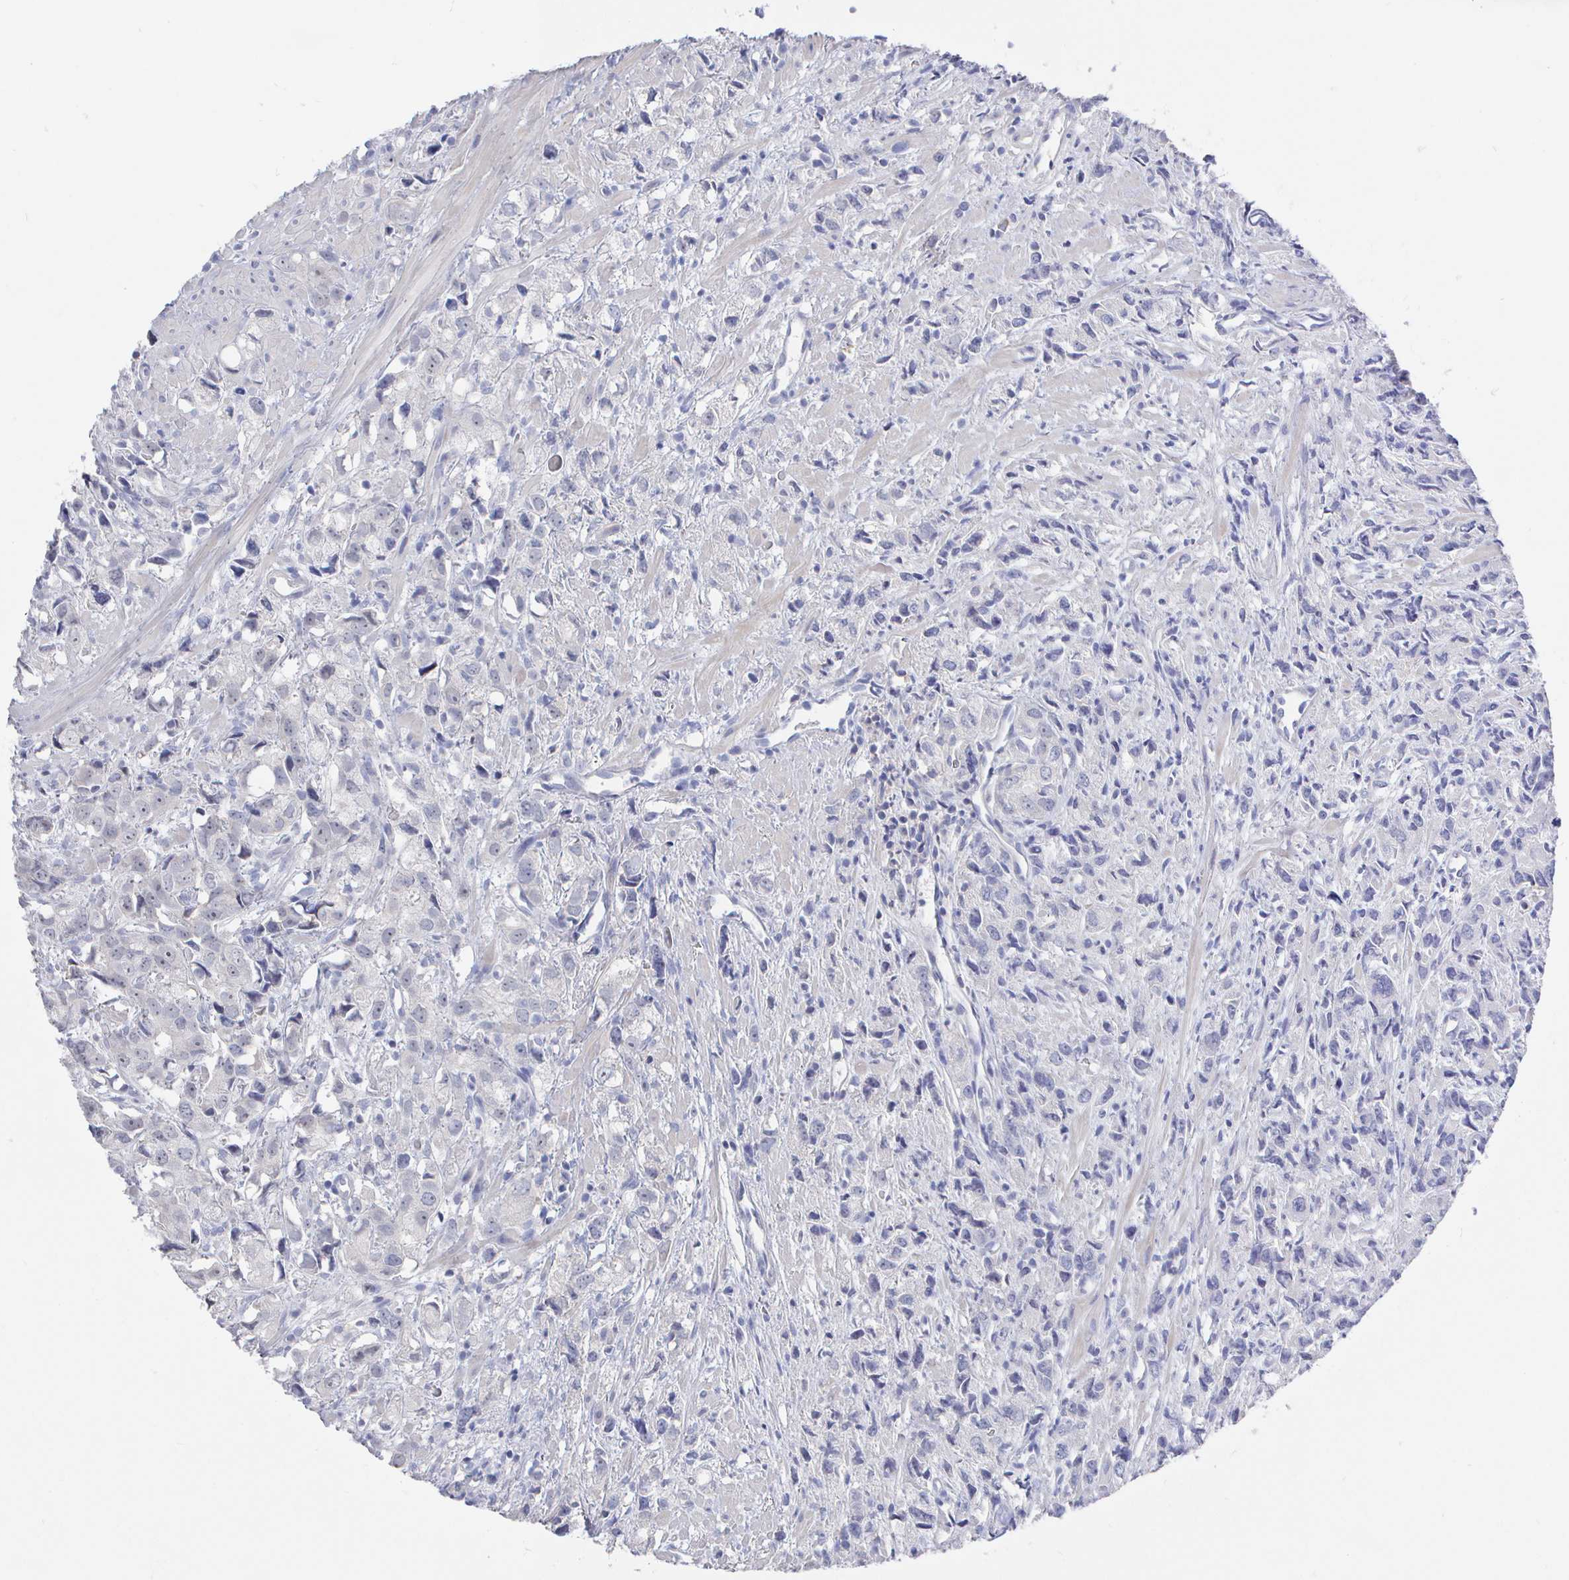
{"staining": {"intensity": "negative", "quantity": "none", "location": "none"}, "tissue": "prostate cancer", "cell_type": "Tumor cells", "image_type": "cancer", "snomed": [{"axis": "morphology", "description": "Adenocarcinoma, High grade"}, {"axis": "topography", "description": "Prostate"}], "caption": "Tumor cells show no significant protein expression in high-grade adenocarcinoma (prostate).", "gene": "LRRC23", "patient": {"sex": "male", "age": 58}}